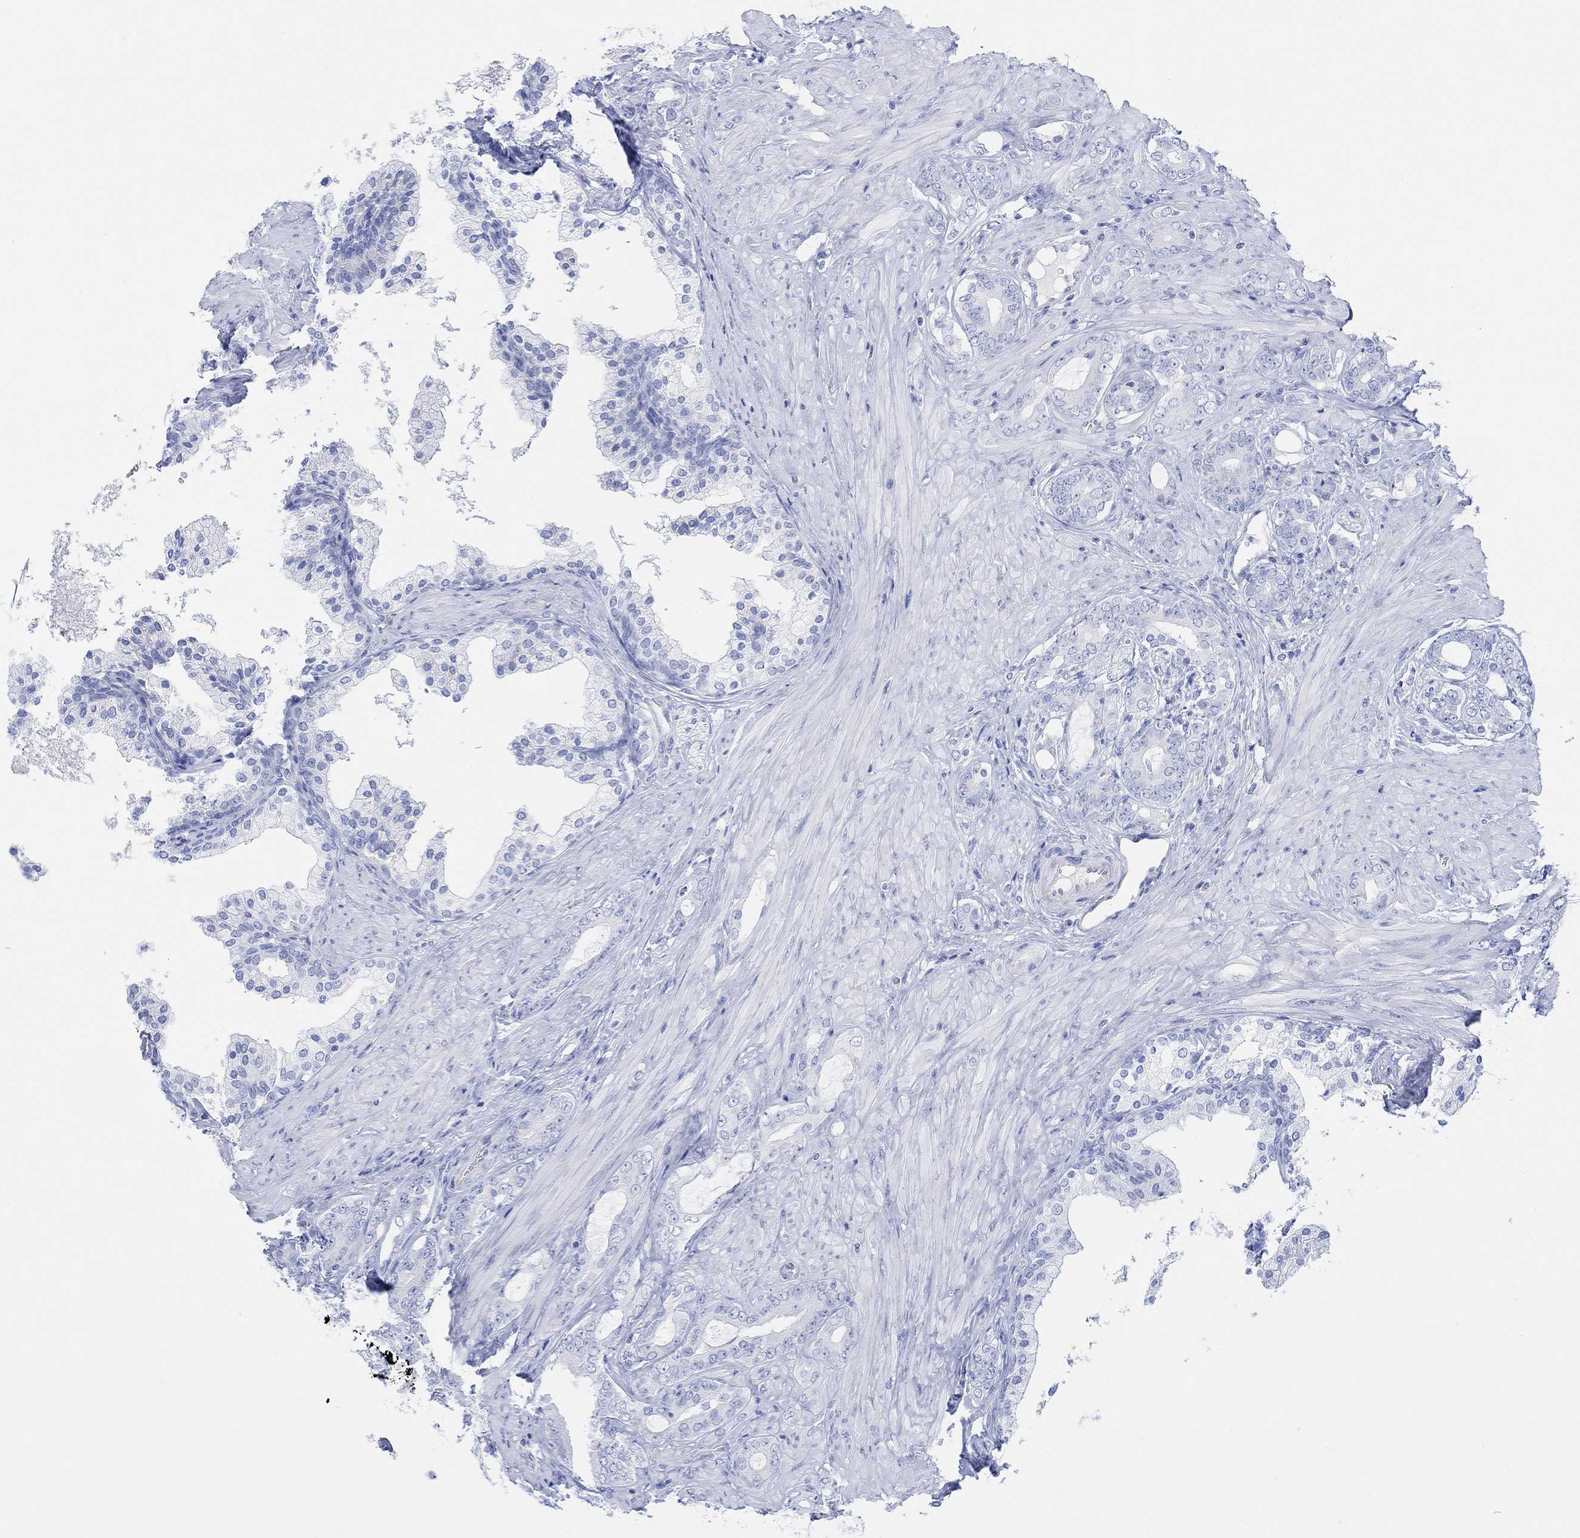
{"staining": {"intensity": "negative", "quantity": "none", "location": "none"}, "tissue": "prostate cancer", "cell_type": "Tumor cells", "image_type": "cancer", "snomed": [{"axis": "morphology", "description": "Adenocarcinoma, NOS"}, {"axis": "topography", "description": "Prostate"}], "caption": "A micrograph of human prostate cancer is negative for staining in tumor cells.", "gene": "GNG13", "patient": {"sex": "male", "age": 55}}